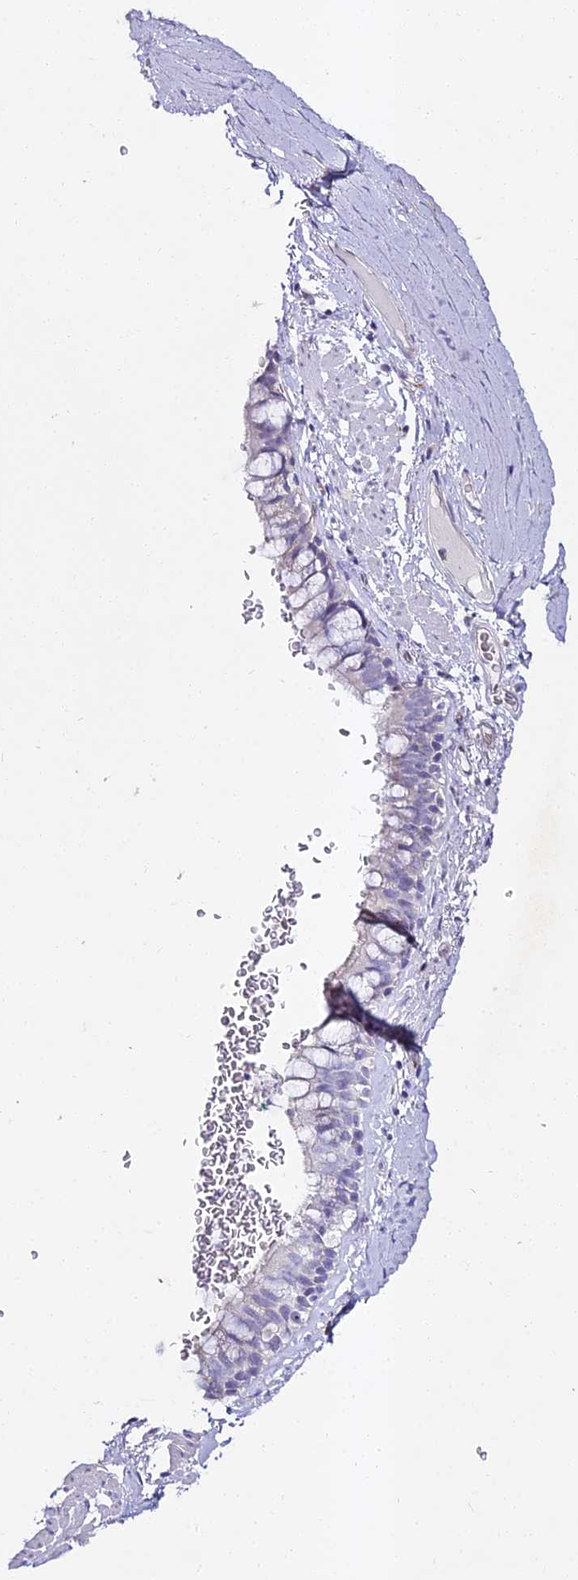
{"staining": {"intensity": "negative", "quantity": "none", "location": "none"}, "tissue": "bronchus", "cell_type": "Respiratory epithelial cells", "image_type": "normal", "snomed": [{"axis": "morphology", "description": "Normal tissue, NOS"}, {"axis": "topography", "description": "Cartilage tissue"}, {"axis": "topography", "description": "Bronchus"}], "caption": "Bronchus stained for a protein using immunohistochemistry (IHC) demonstrates no expression respiratory epithelial cells.", "gene": "ALPG", "patient": {"sex": "female", "age": 36}}